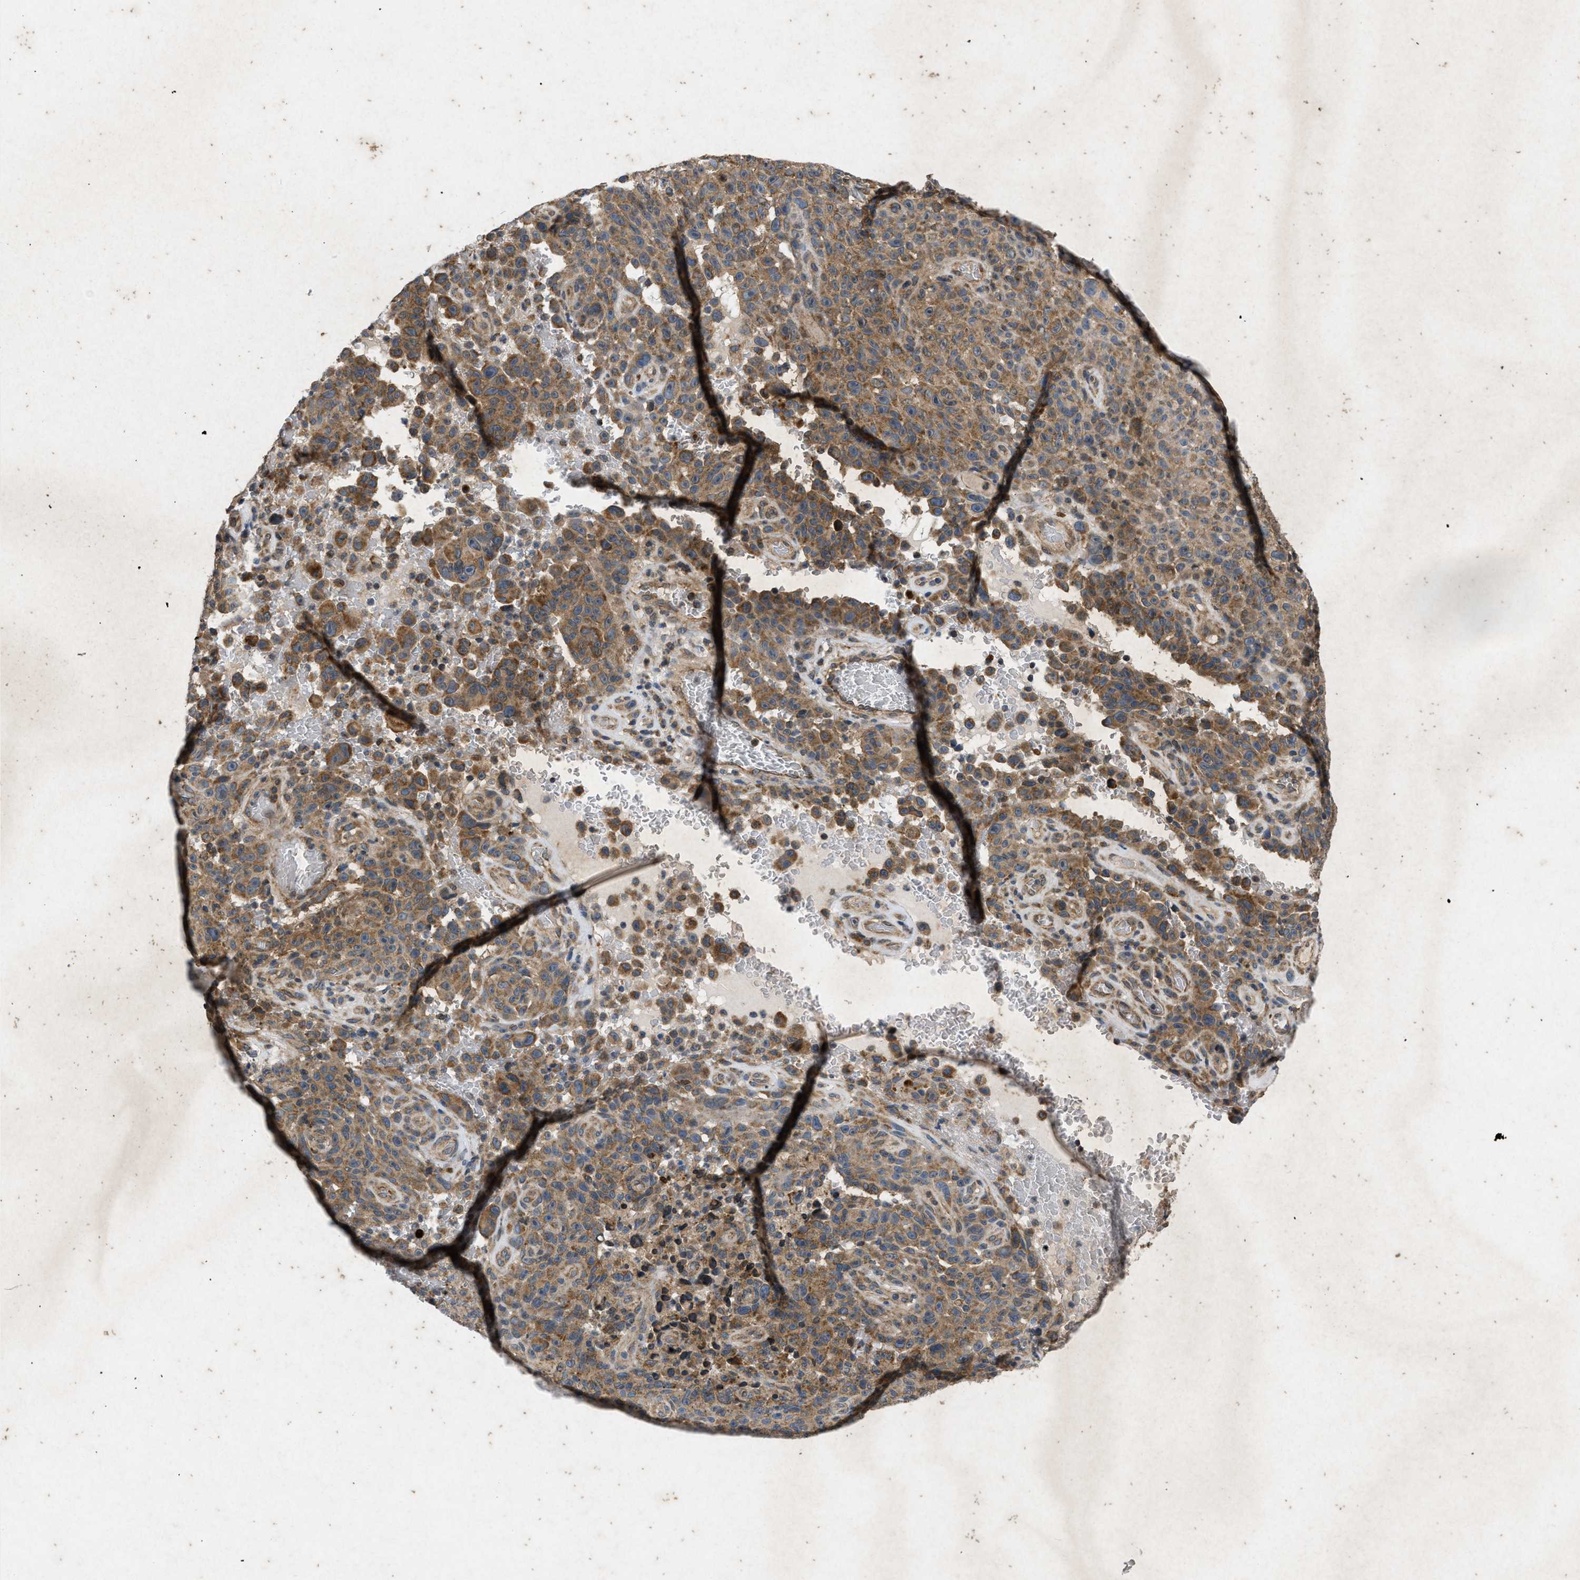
{"staining": {"intensity": "moderate", "quantity": ">75%", "location": "cytoplasmic/membranous"}, "tissue": "melanoma", "cell_type": "Tumor cells", "image_type": "cancer", "snomed": [{"axis": "morphology", "description": "Malignant melanoma, NOS"}, {"axis": "topography", "description": "Skin"}], "caption": "Immunohistochemical staining of human melanoma shows moderate cytoplasmic/membranous protein expression in about >75% of tumor cells.", "gene": "PRKG2", "patient": {"sex": "female", "age": 82}}